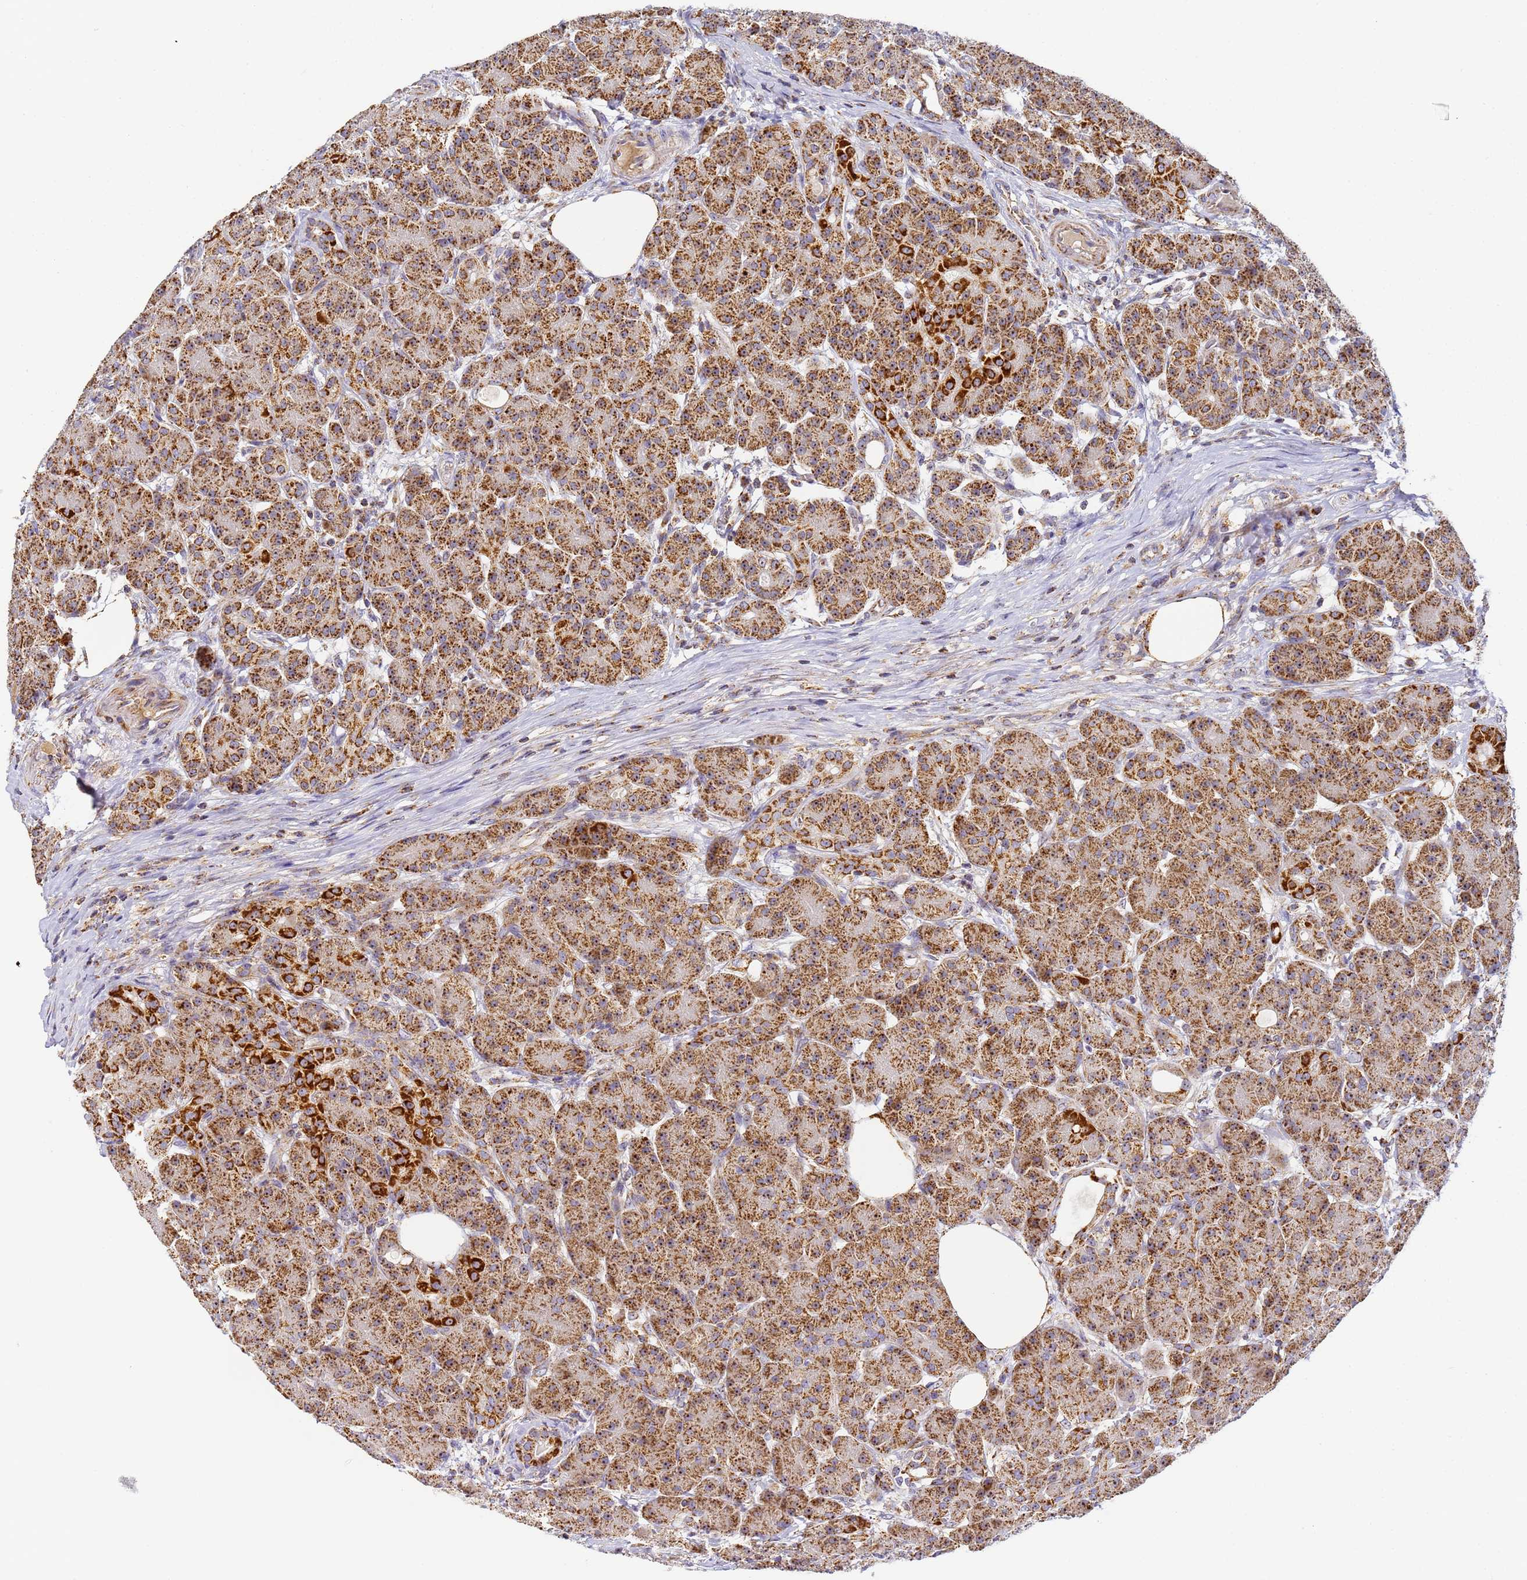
{"staining": {"intensity": "strong", "quantity": ">75%", "location": "cytoplasmic/membranous"}, "tissue": "pancreas", "cell_type": "Exocrine glandular cells", "image_type": "normal", "snomed": [{"axis": "morphology", "description": "Normal tissue, NOS"}, {"axis": "topography", "description": "Pancreas"}], "caption": "A histopathology image of pancreas stained for a protein shows strong cytoplasmic/membranous brown staining in exocrine glandular cells.", "gene": "FRG2B", "patient": {"sex": "male", "age": 63}}